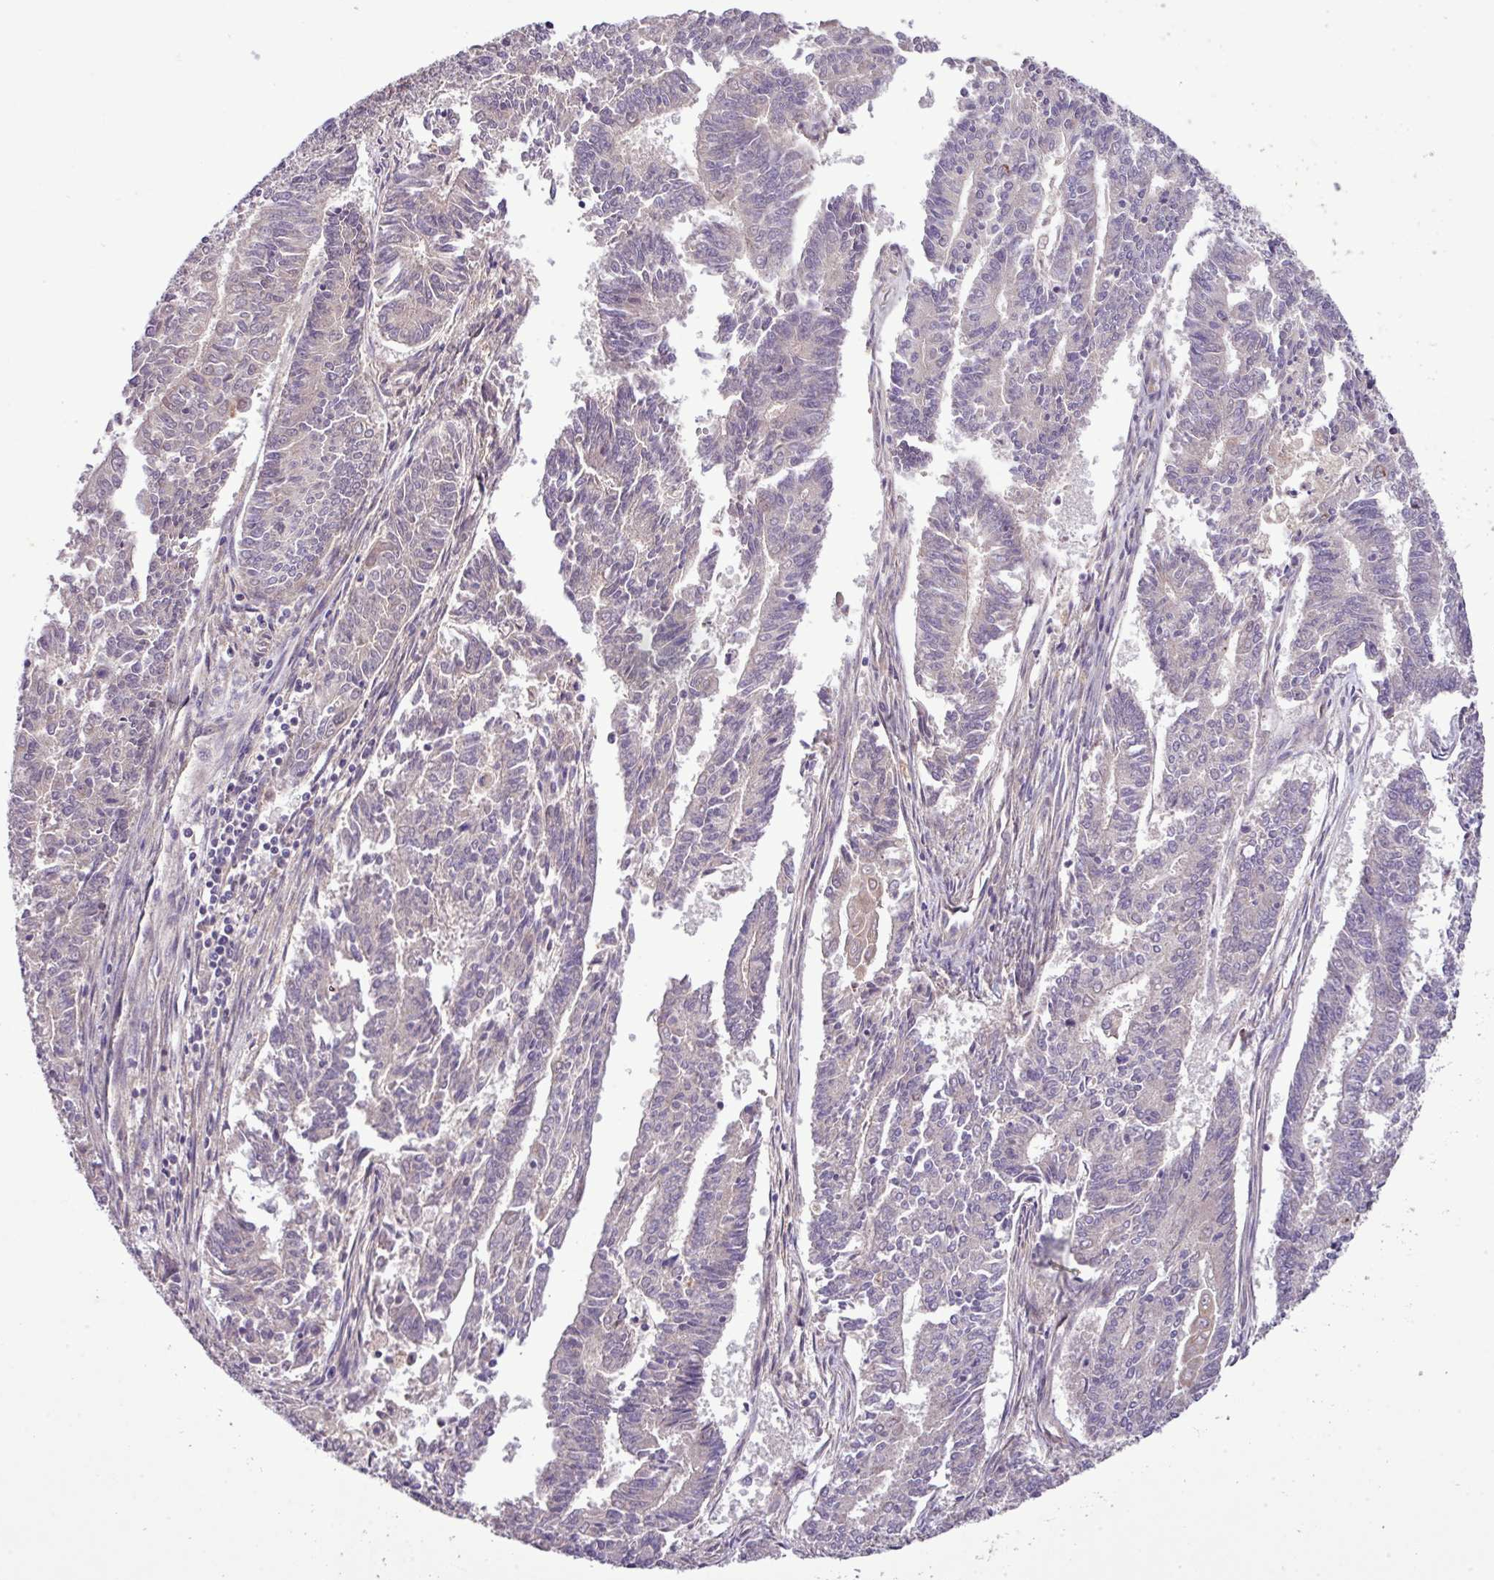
{"staining": {"intensity": "negative", "quantity": "none", "location": "none"}, "tissue": "endometrial cancer", "cell_type": "Tumor cells", "image_type": "cancer", "snomed": [{"axis": "morphology", "description": "Adenocarcinoma, NOS"}, {"axis": "topography", "description": "Endometrium"}], "caption": "Micrograph shows no protein expression in tumor cells of adenocarcinoma (endometrial) tissue.", "gene": "XIAP", "patient": {"sex": "female", "age": 59}}